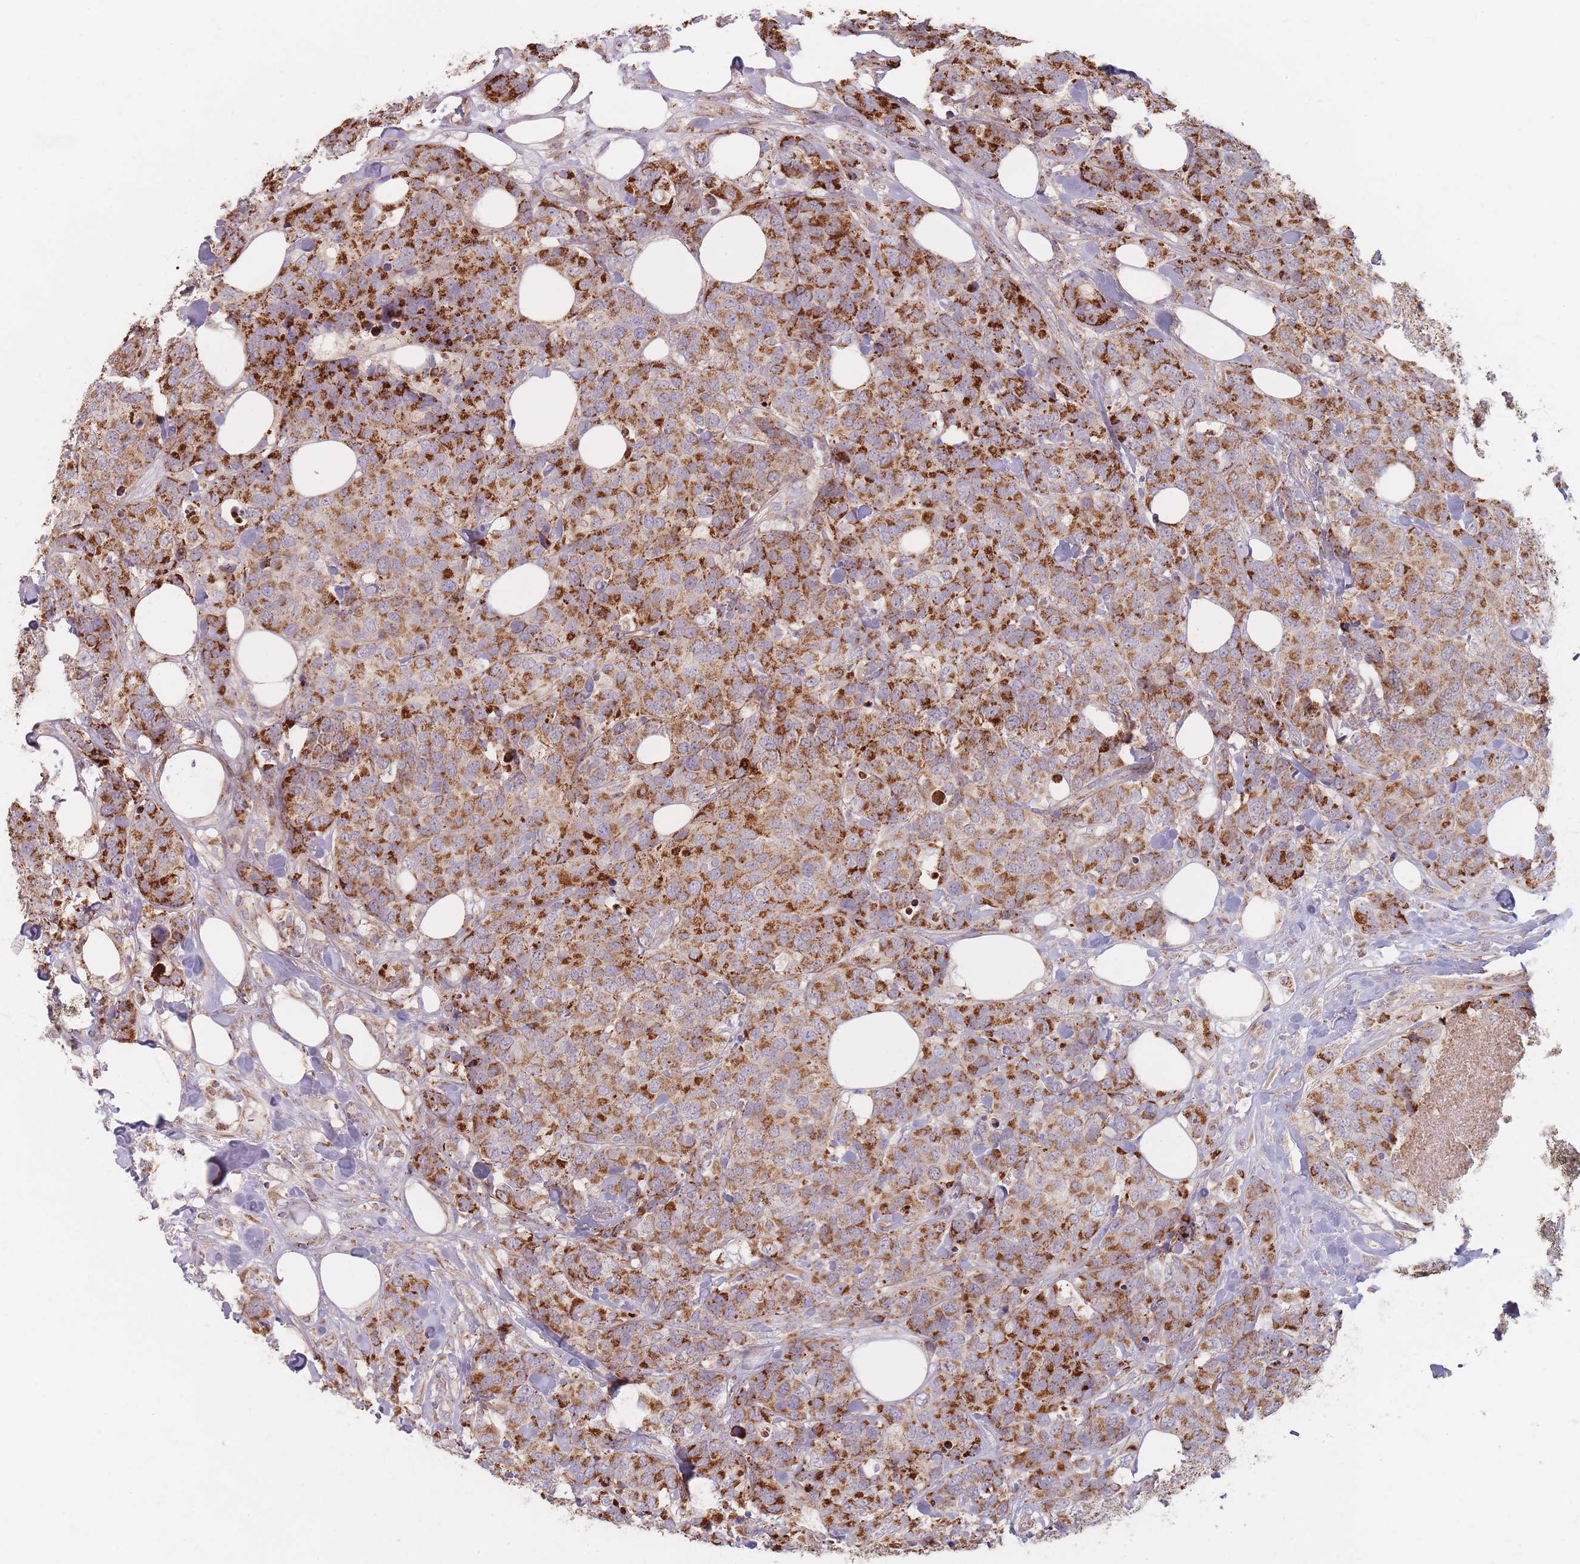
{"staining": {"intensity": "moderate", "quantity": ">75%", "location": "cytoplasmic/membranous"}, "tissue": "breast cancer", "cell_type": "Tumor cells", "image_type": "cancer", "snomed": [{"axis": "morphology", "description": "Lobular carcinoma"}, {"axis": "topography", "description": "Breast"}], "caption": "Tumor cells display medium levels of moderate cytoplasmic/membranous positivity in approximately >75% of cells in breast cancer (lobular carcinoma). (DAB (3,3'-diaminobenzidine) IHC, brown staining for protein, blue staining for nuclei).", "gene": "ESRP2", "patient": {"sex": "female", "age": 59}}